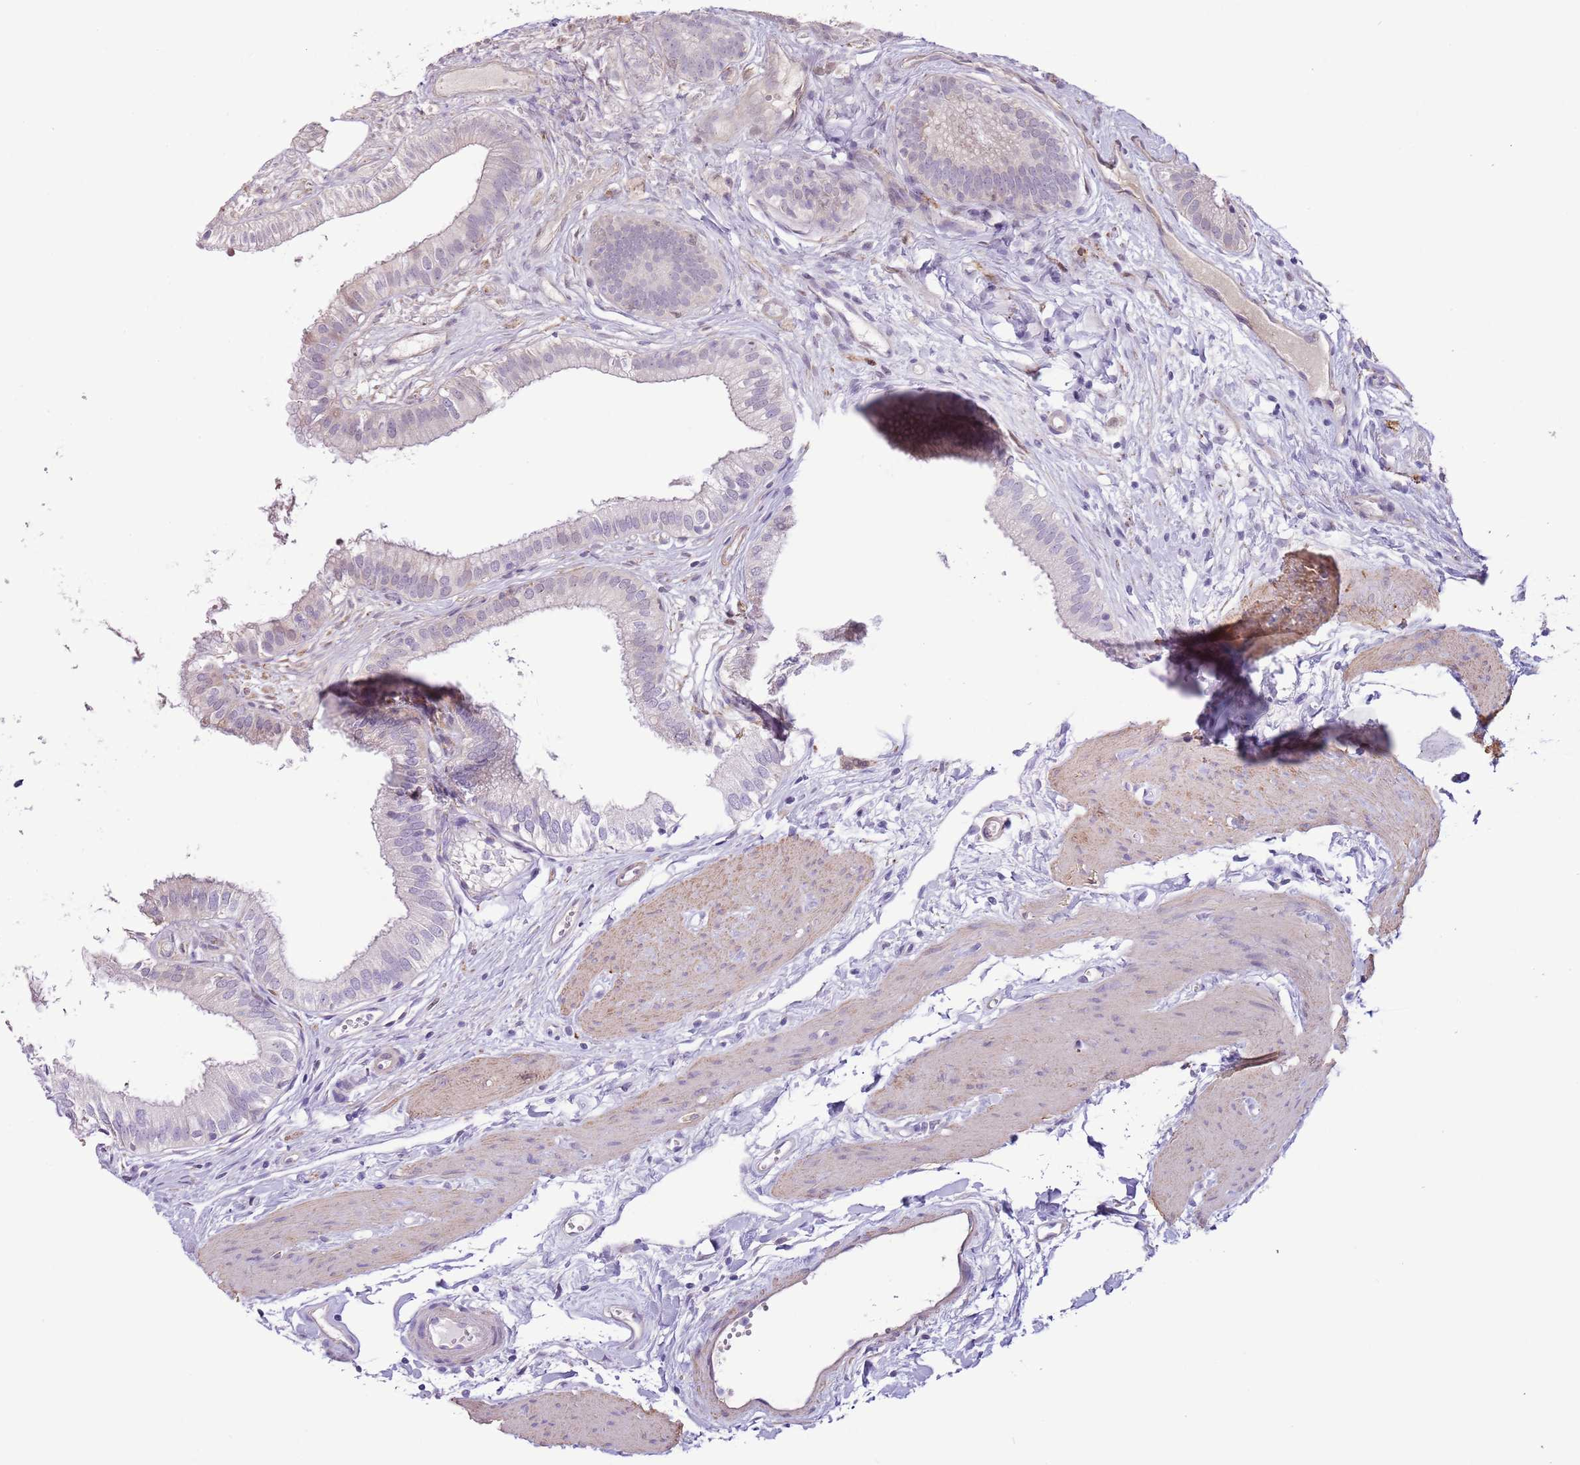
{"staining": {"intensity": "negative", "quantity": "none", "location": "none"}, "tissue": "gallbladder", "cell_type": "Glandular cells", "image_type": "normal", "snomed": [{"axis": "morphology", "description": "Normal tissue, NOS"}, {"axis": "topography", "description": "Gallbladder"}], "caption": "IHC micrograph of normal human gallbladder stained for a protein (brown), which shows no staining in glandular cells.", "gene": "SLC7A14", "patient": {"sex": "female", "age": 54}}